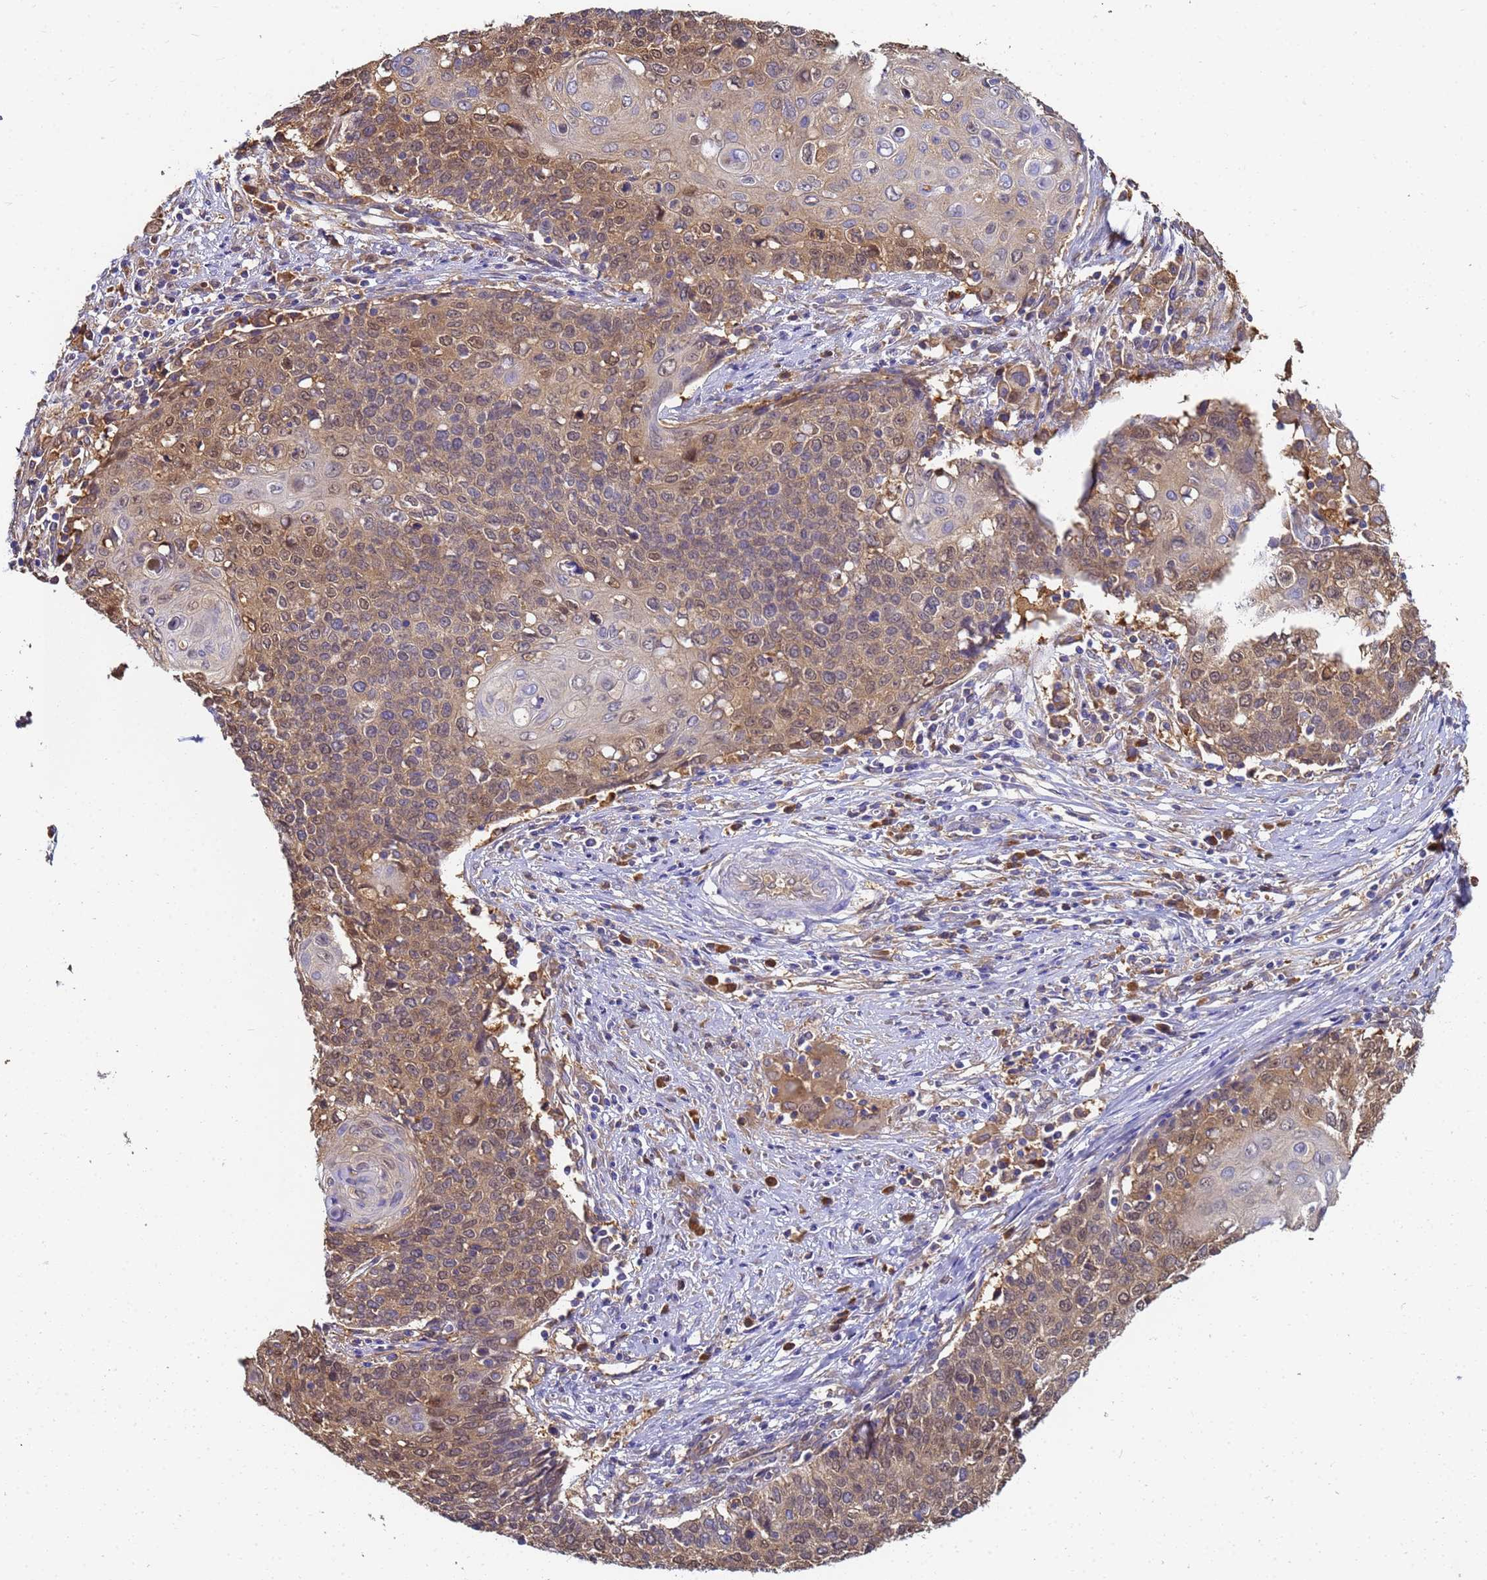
{"staining": {"intensity": "moderate", "quantity": ">75%", "location": "cytoplasmic/membranous,nuclear"}, "tissue": "cervical cancer", "cell_type": "Tumor cells", "image_type": "cancer", "snomed": [{"axis": "morphology", "description": "Squamous cell carcinoma, NOS"}, {"axis": "topography", "description": "Cervix"}], "caption": "High-magnification brightfield microscopy of cervical cancer stained with DAB (brown) and counterstained with hematoxylin (blue). tumor cells exhibit moderate cytoplasmic/membranous and nuclear positivity is identified in approximately>75% of cells.", "gene": "NME1-NME2", "patient": {"sex": "female", "age": 39}}